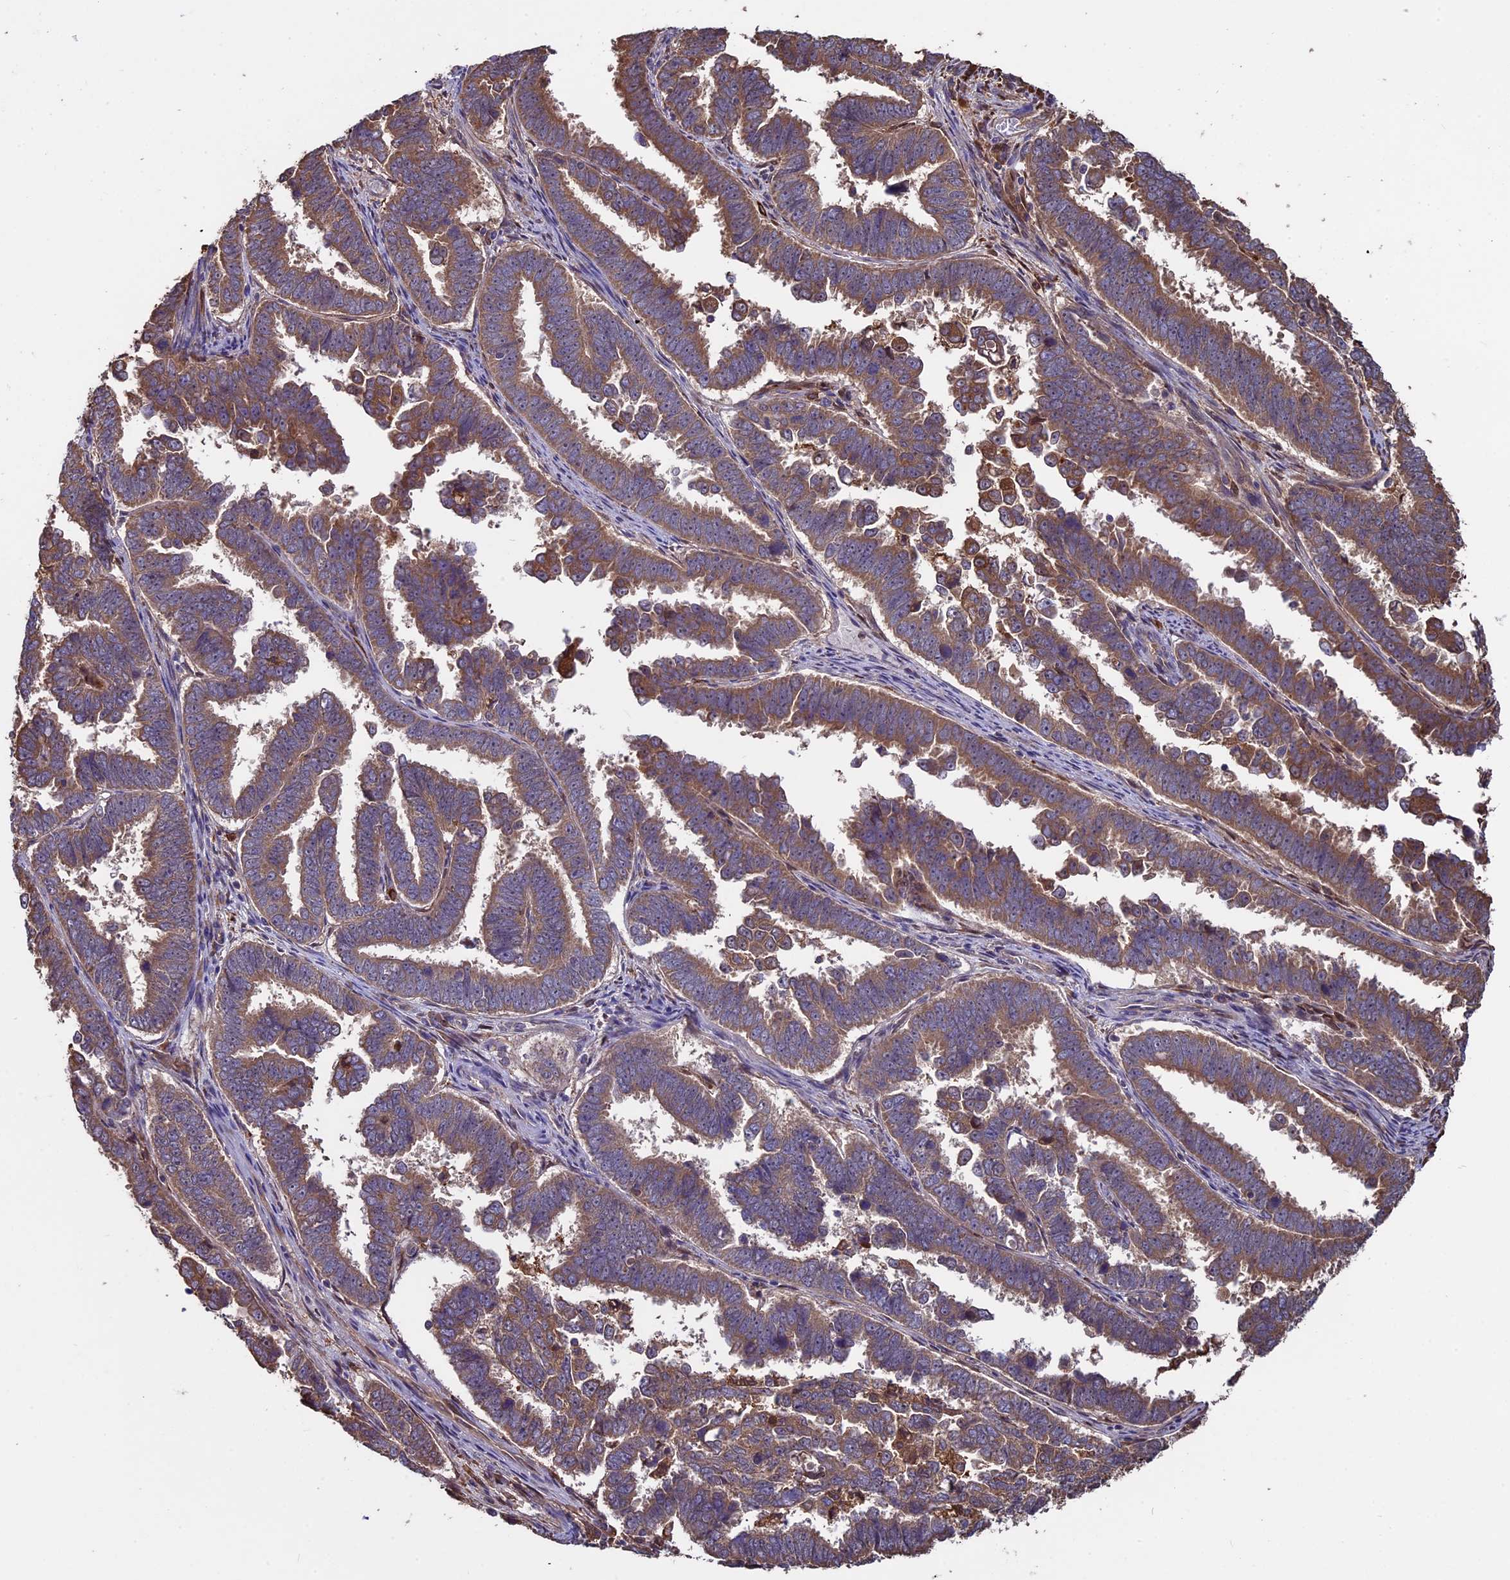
{"staining": {"intensity": "moderate", "quantity": ">75%", "location": "cytoplasmic/membranous"}, "tissue": "endometrial cancer", "cell_type": "Tumor cells", "image_type": "cancer", "snomed": [{"axis": "morphology", "description": "Adenocarcinoma, NOS"}, {"axis": "topography", "description": "Endometrium"}], "caption": "DAB (3,3'-diaminobenzidine) immunohistochemical staining of human adenocarcinoma (endometrial) exhibits moderate cytoplasmic/membranous protein staining in about >75% of tumor cells.", "gene": "VWA3A", "patient": {"sex": "female", "age": 75}}